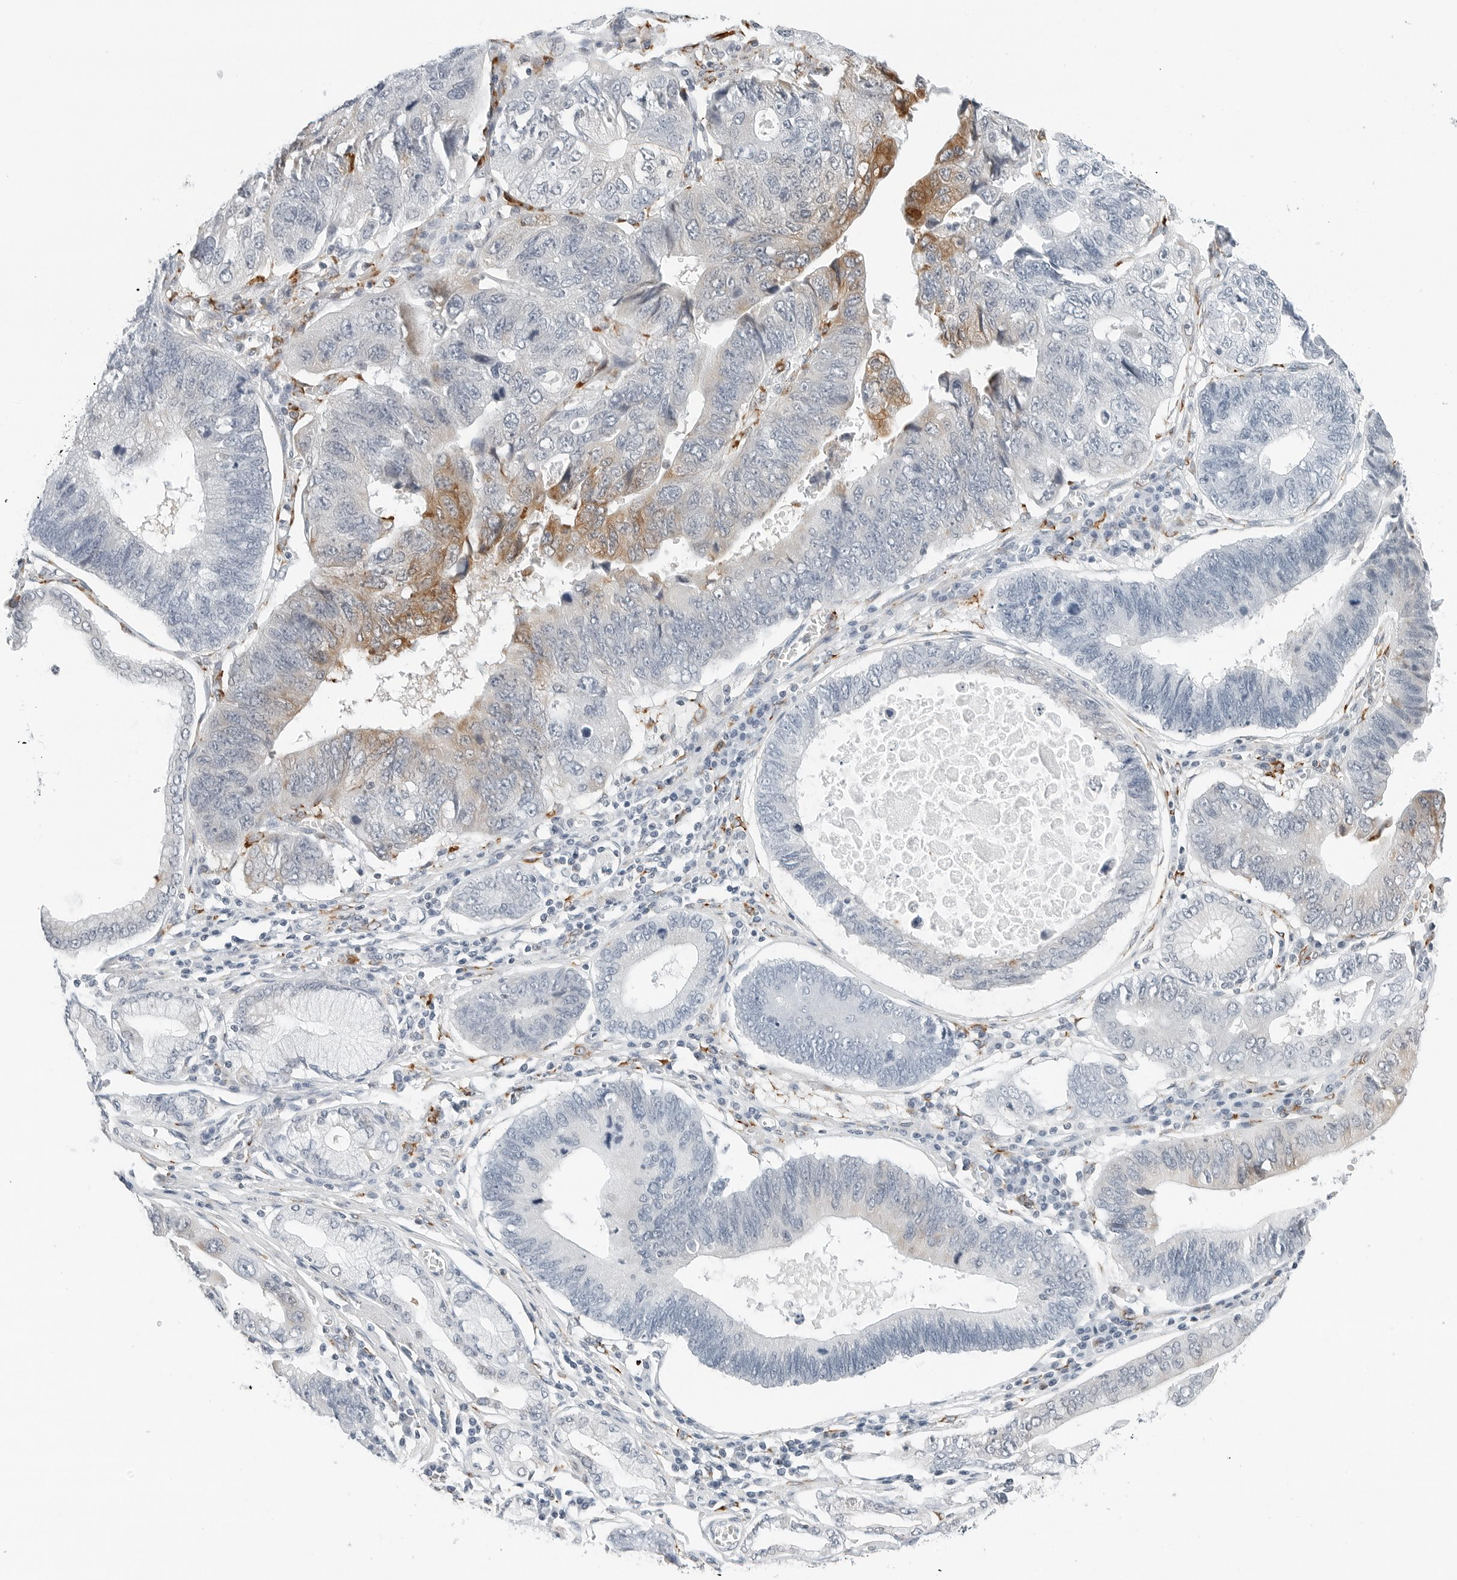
{"staining": {"intensity": "moderate", "quantity": "<25%", "location": "cytoplasmic/membranous"}, "tissue": "stomach cancer", "cell_type": "Tumor cells", "image_type": "cancer", "snomed": [{"axis": "morphology", "description": "Adenocarcinoma, NOS"}, {"axis": "topography", "description": "Stomach"}], "caption": "Approximately <25% of tumor cells in human stomach cancer demonstrate moderate cytoplasmic/membranous protein expression as visualized by brown immunohistochemical staining.", "gene": "P4HA2", "patient": {"sex": "male", "age": 59}}